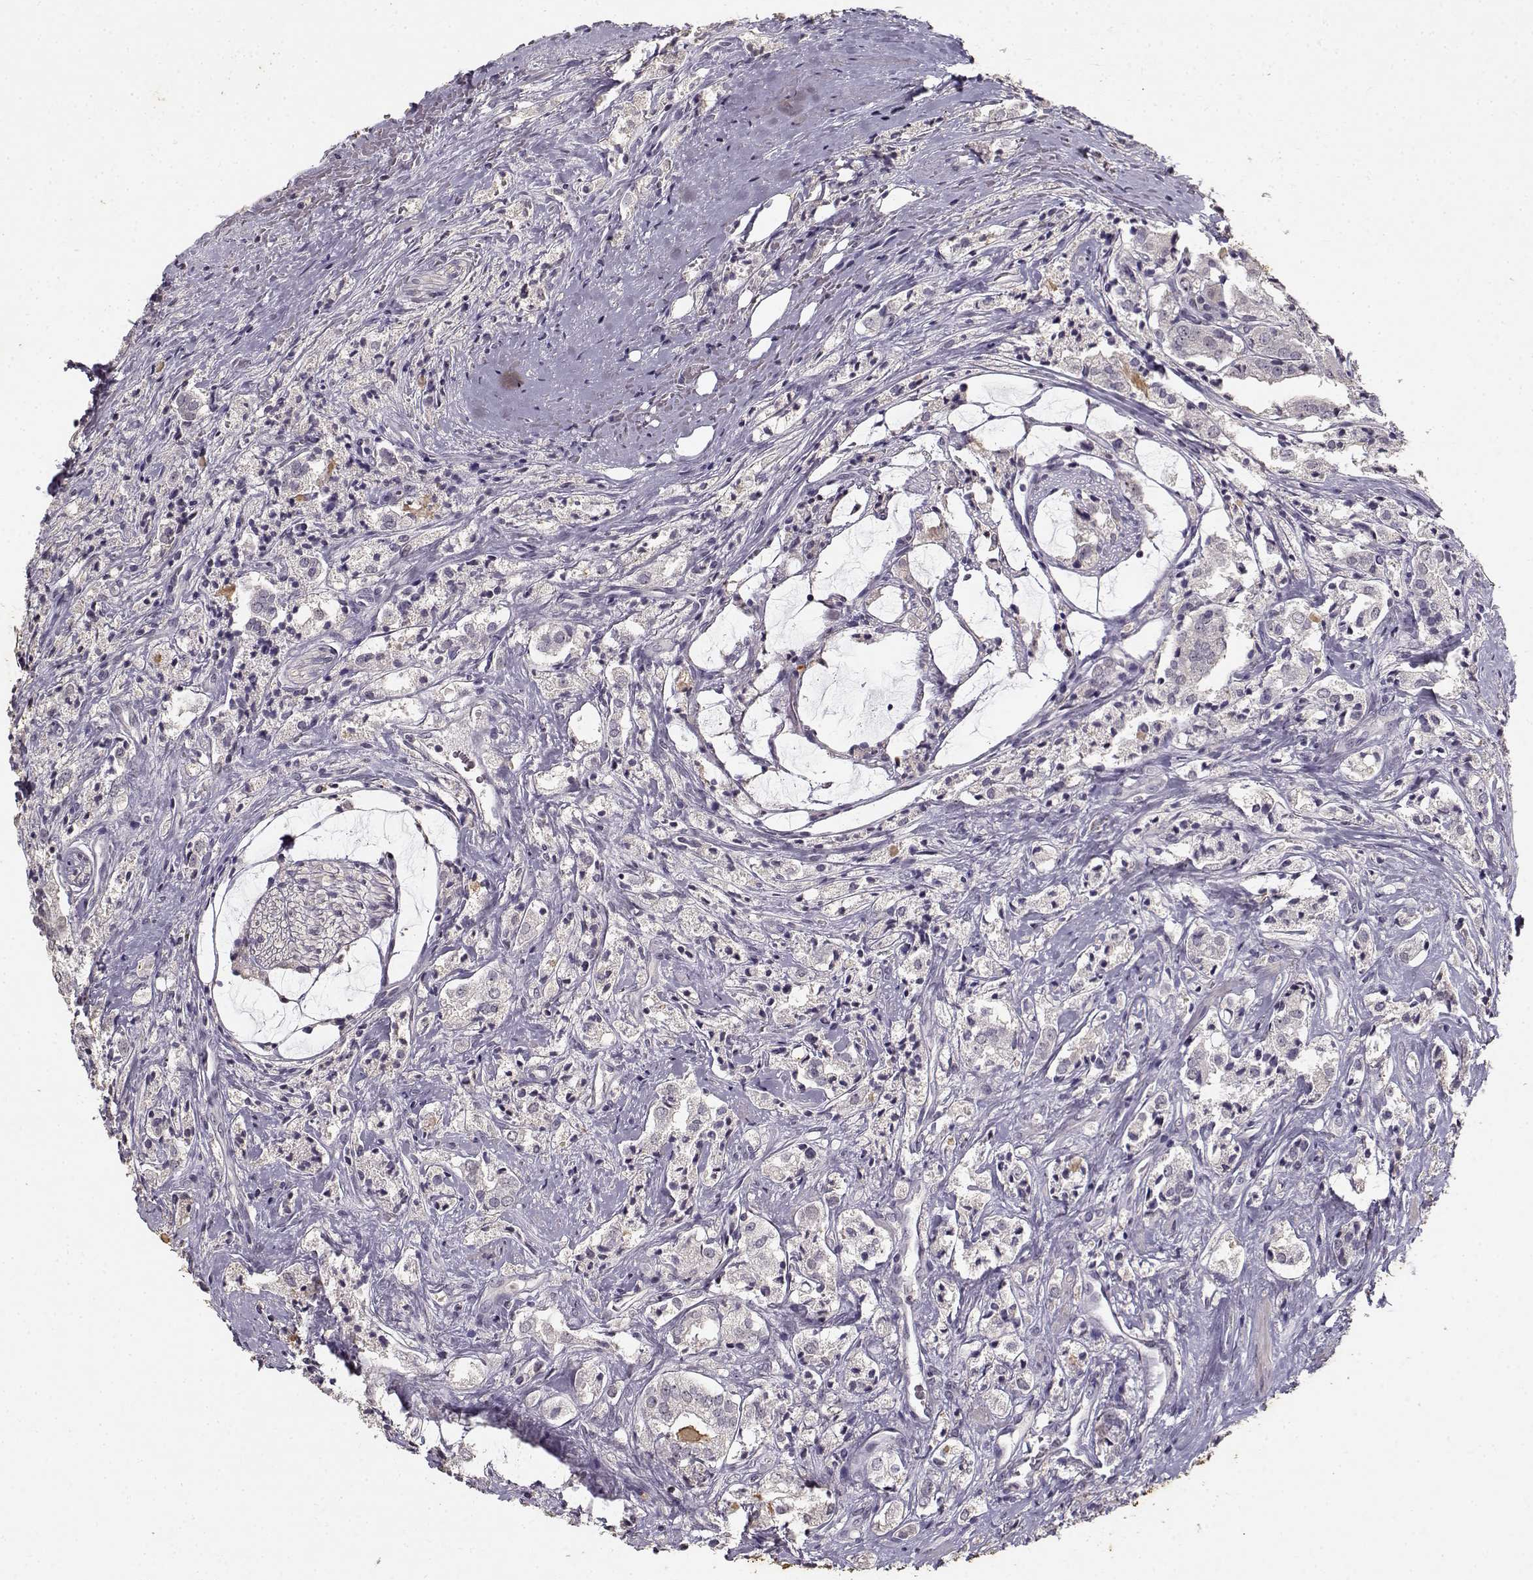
{"staining": {"intensity": "negative", "quantity": "none", "location": "none"}, "tissue": "prostate cancer", "cell_type": "Tumor cells", "image_type": "cancer", "snomed": [{"axis": "morphology", "description": "Adenocarcinoma, NOS"}, {"axis": "topography", "description": "Prostate"}], "caption": "High power microscopy image of an immunohistochemistry (IHC) micrograph of adenocarcinoma (prostate), revealing no significant expression in tumor cells.", "gene": "UROC1", "patient": {"sex": "male", "age": 66}}